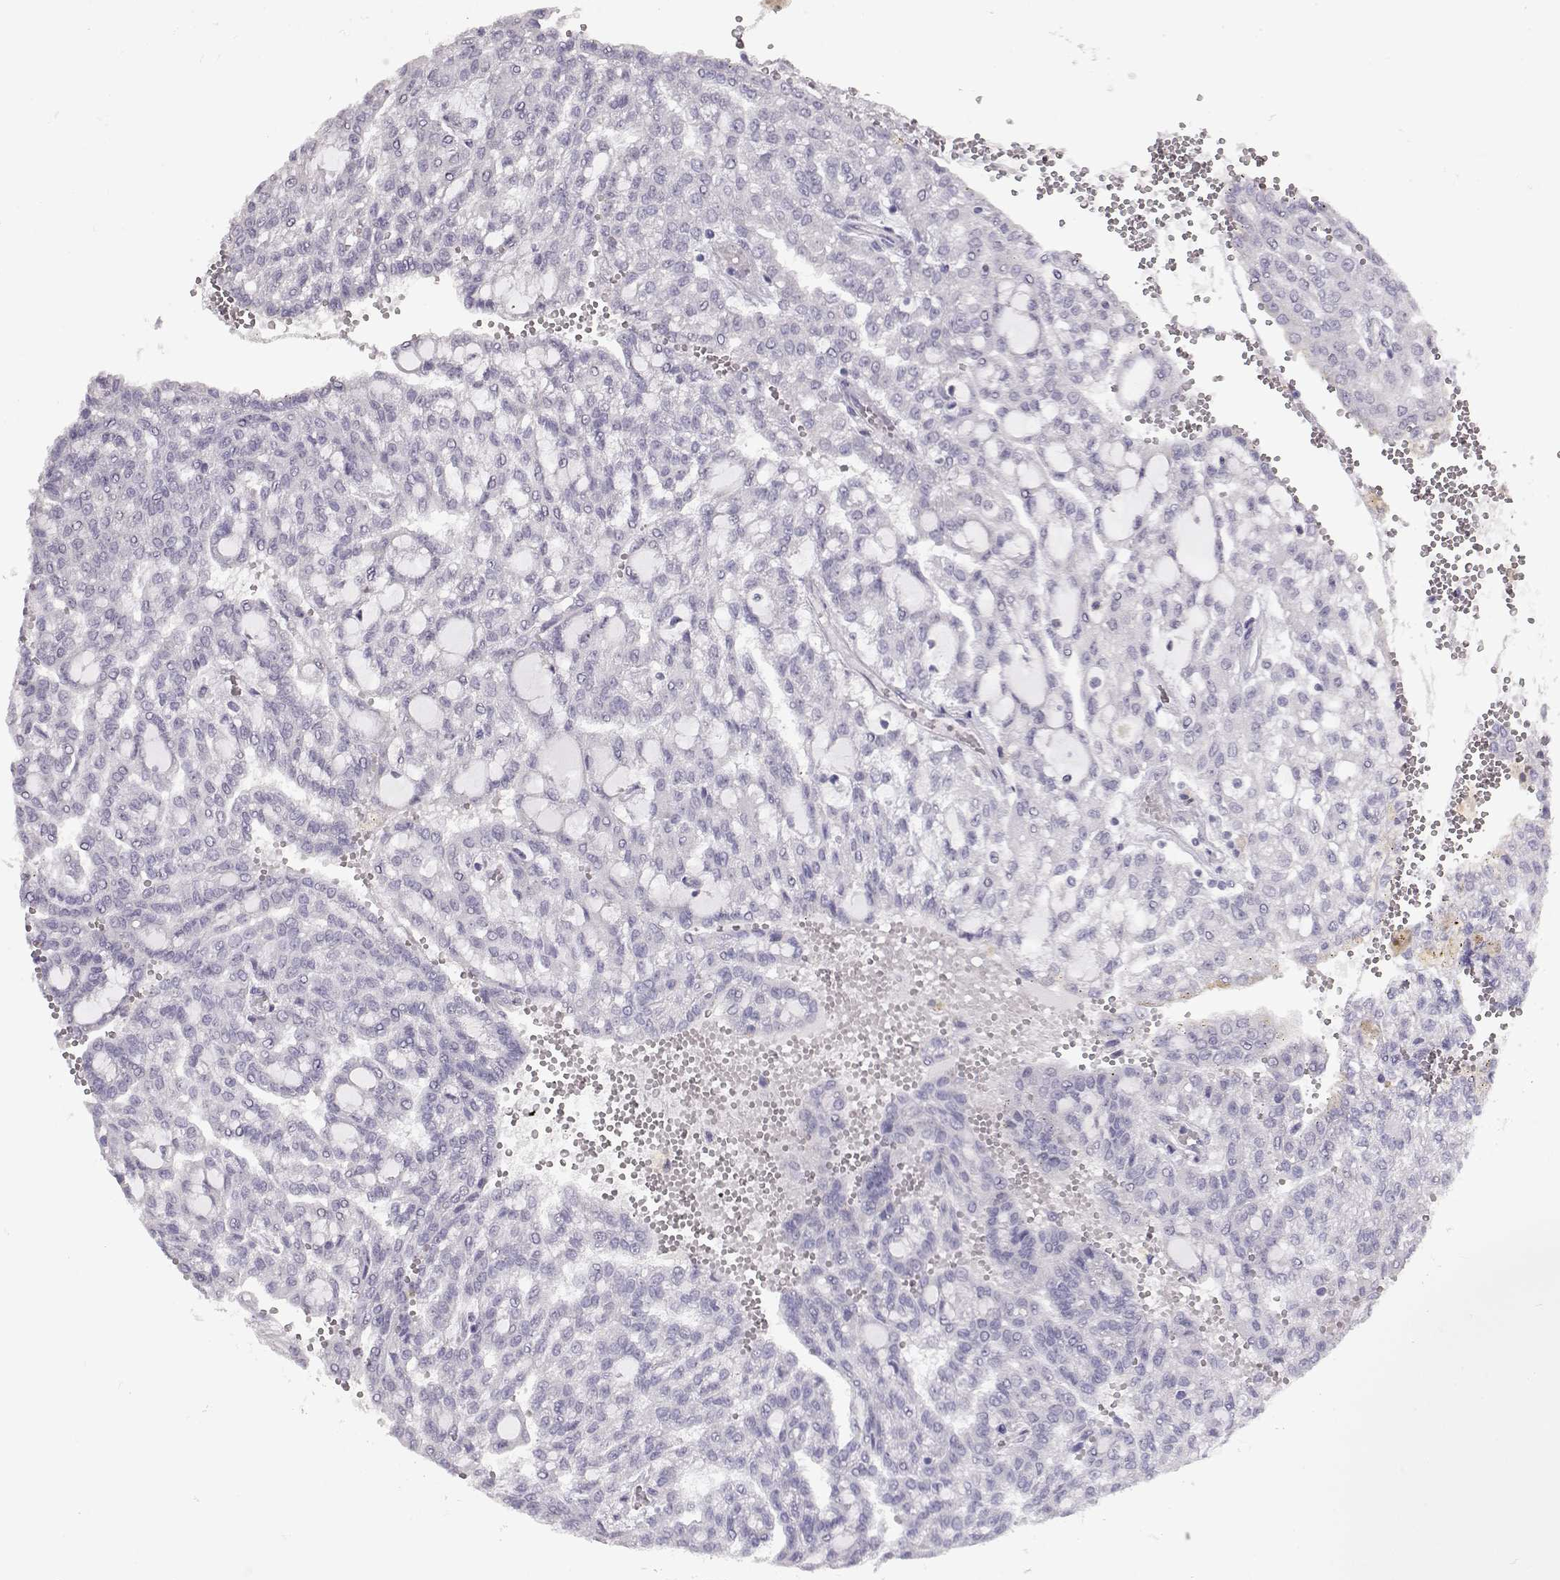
{"staining": {"intensity": "negative", "quantity": "none", "location": "none"}, "tissue": "renal cancer", "cell_type": "Tumor cells", "image_type": "cancer", "snomed": [{"axis": "morphology", "description": "Adenocarcinoma, NOS"}, {"axis": "topography", "description": "Kidney"}], "caption": "There is no significant positivity in tumor cells of renal adenocarcinoma.", "gene": "LAMB3", "patient": {"sex": "male", "age": 63}}